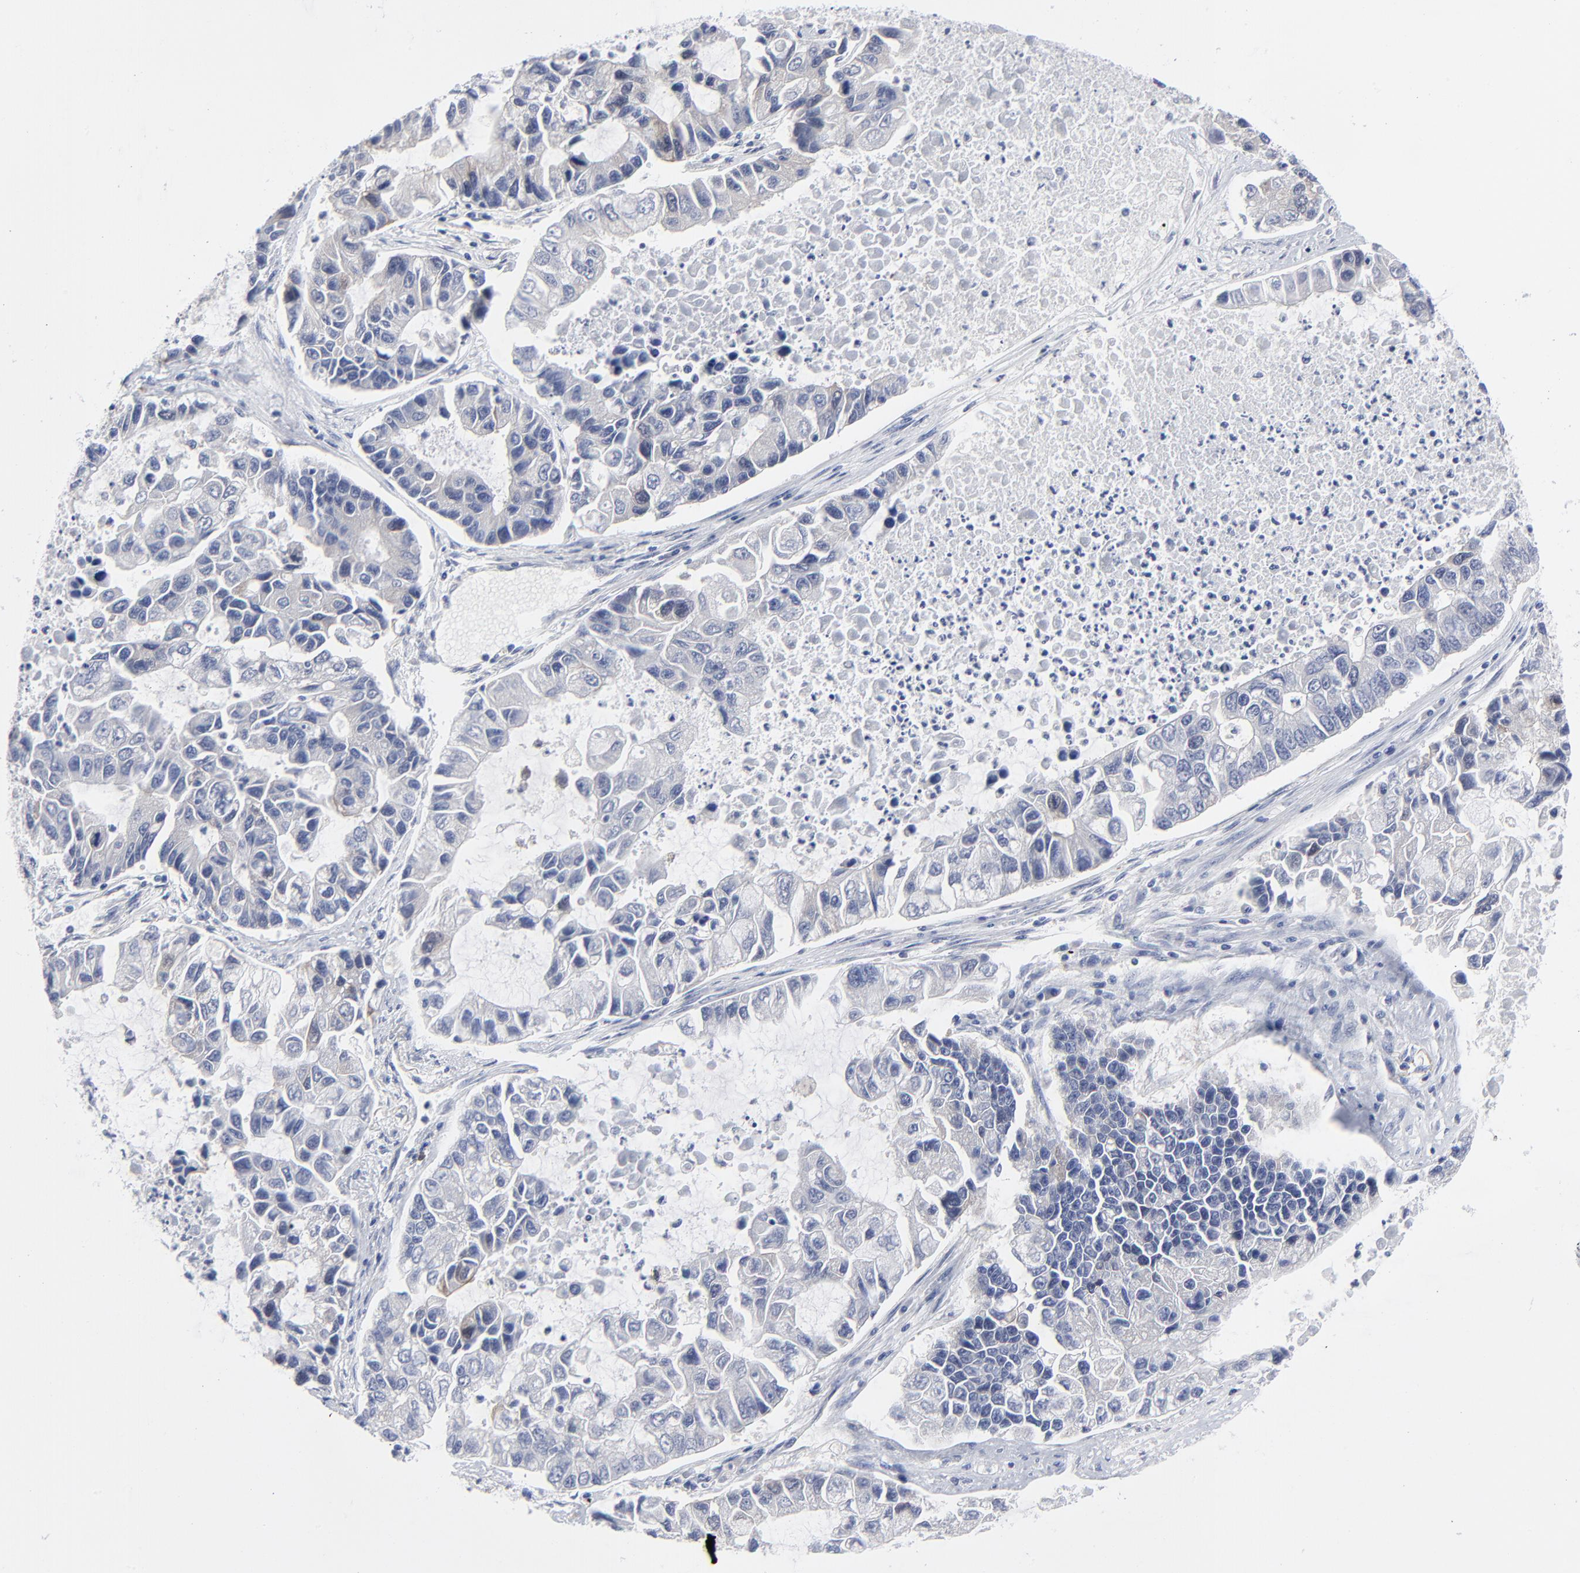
{"staining": {"intensity": "weak", "quantity": "<25%", "location": "cytoplasmic/membranous,nuclear"}, "tissue": "lung cancer", "cell_type": "Tumor cells", "image_type": "cancer", "snomed": [{"axis": "morphology", "description": "Adenocarcinoma, NOS"}, {"axis": "topography", "description": "Lung"}], "caption": "The immunohistochemistry (IHC) micrograph has no significant expression in tumor cells of lung cancer tissue.", "gene": "CDK1", "patient": {"sex": "female", "age": 51}}